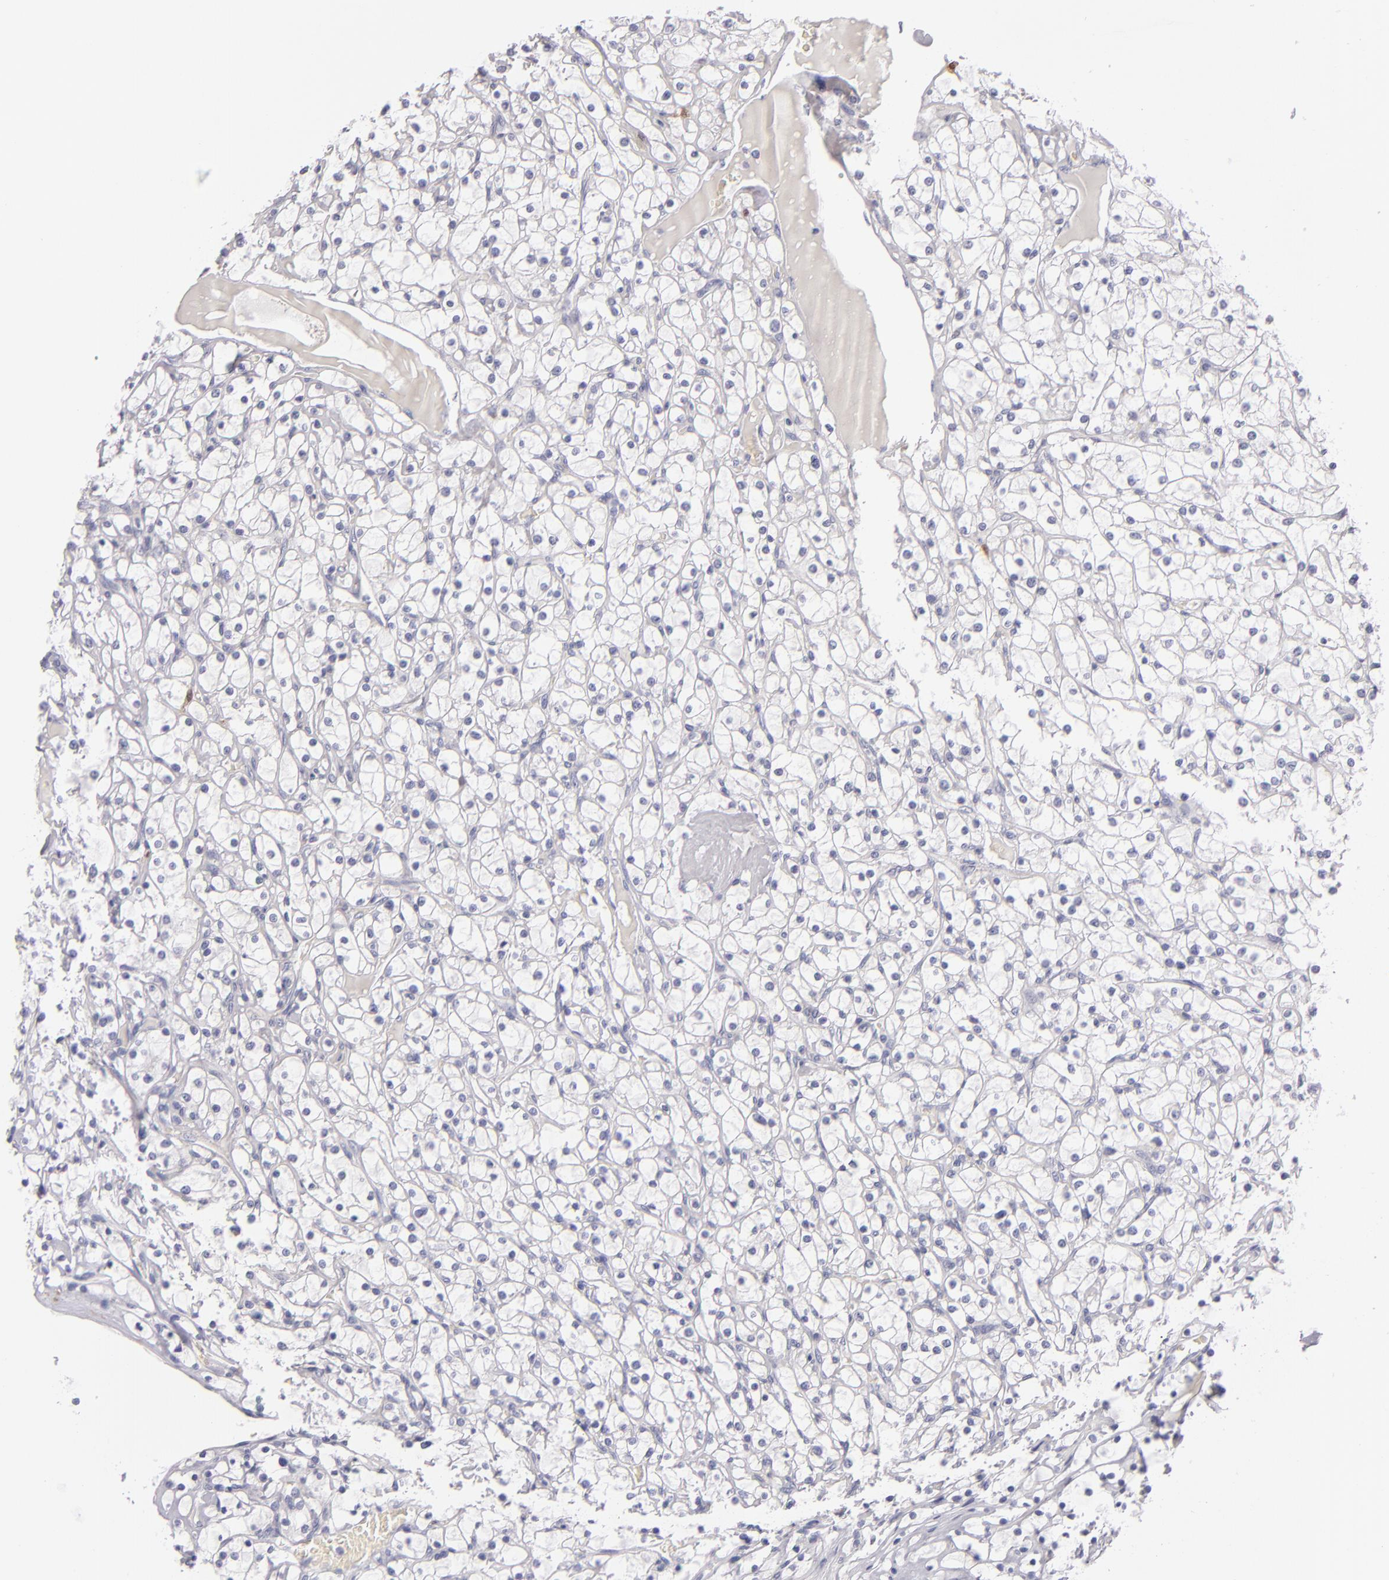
{"staining": {"intensity": "negative", "quantity": "none", "location": "none"}, "tissue": "renal cancer", "cell_type": "Tumor cells", "image_type": "cancer", "snomed": [{"axis": "morphology", "description": "Adenocarcinoma, NOS"}, {"axis": "topography", "description": "Kidney"}], "caption": "The immunohistochemistry photomicrograph has no significant positivity in tumor cells of adenocarcinoma (renal) tissue. (DAB (3,3'-diaminobenzidine) immunohistochemistry (IHC) with hematoxylin counter stain).", "gene": "F13A1", "patient": {"sex": "female", "age": 73}}